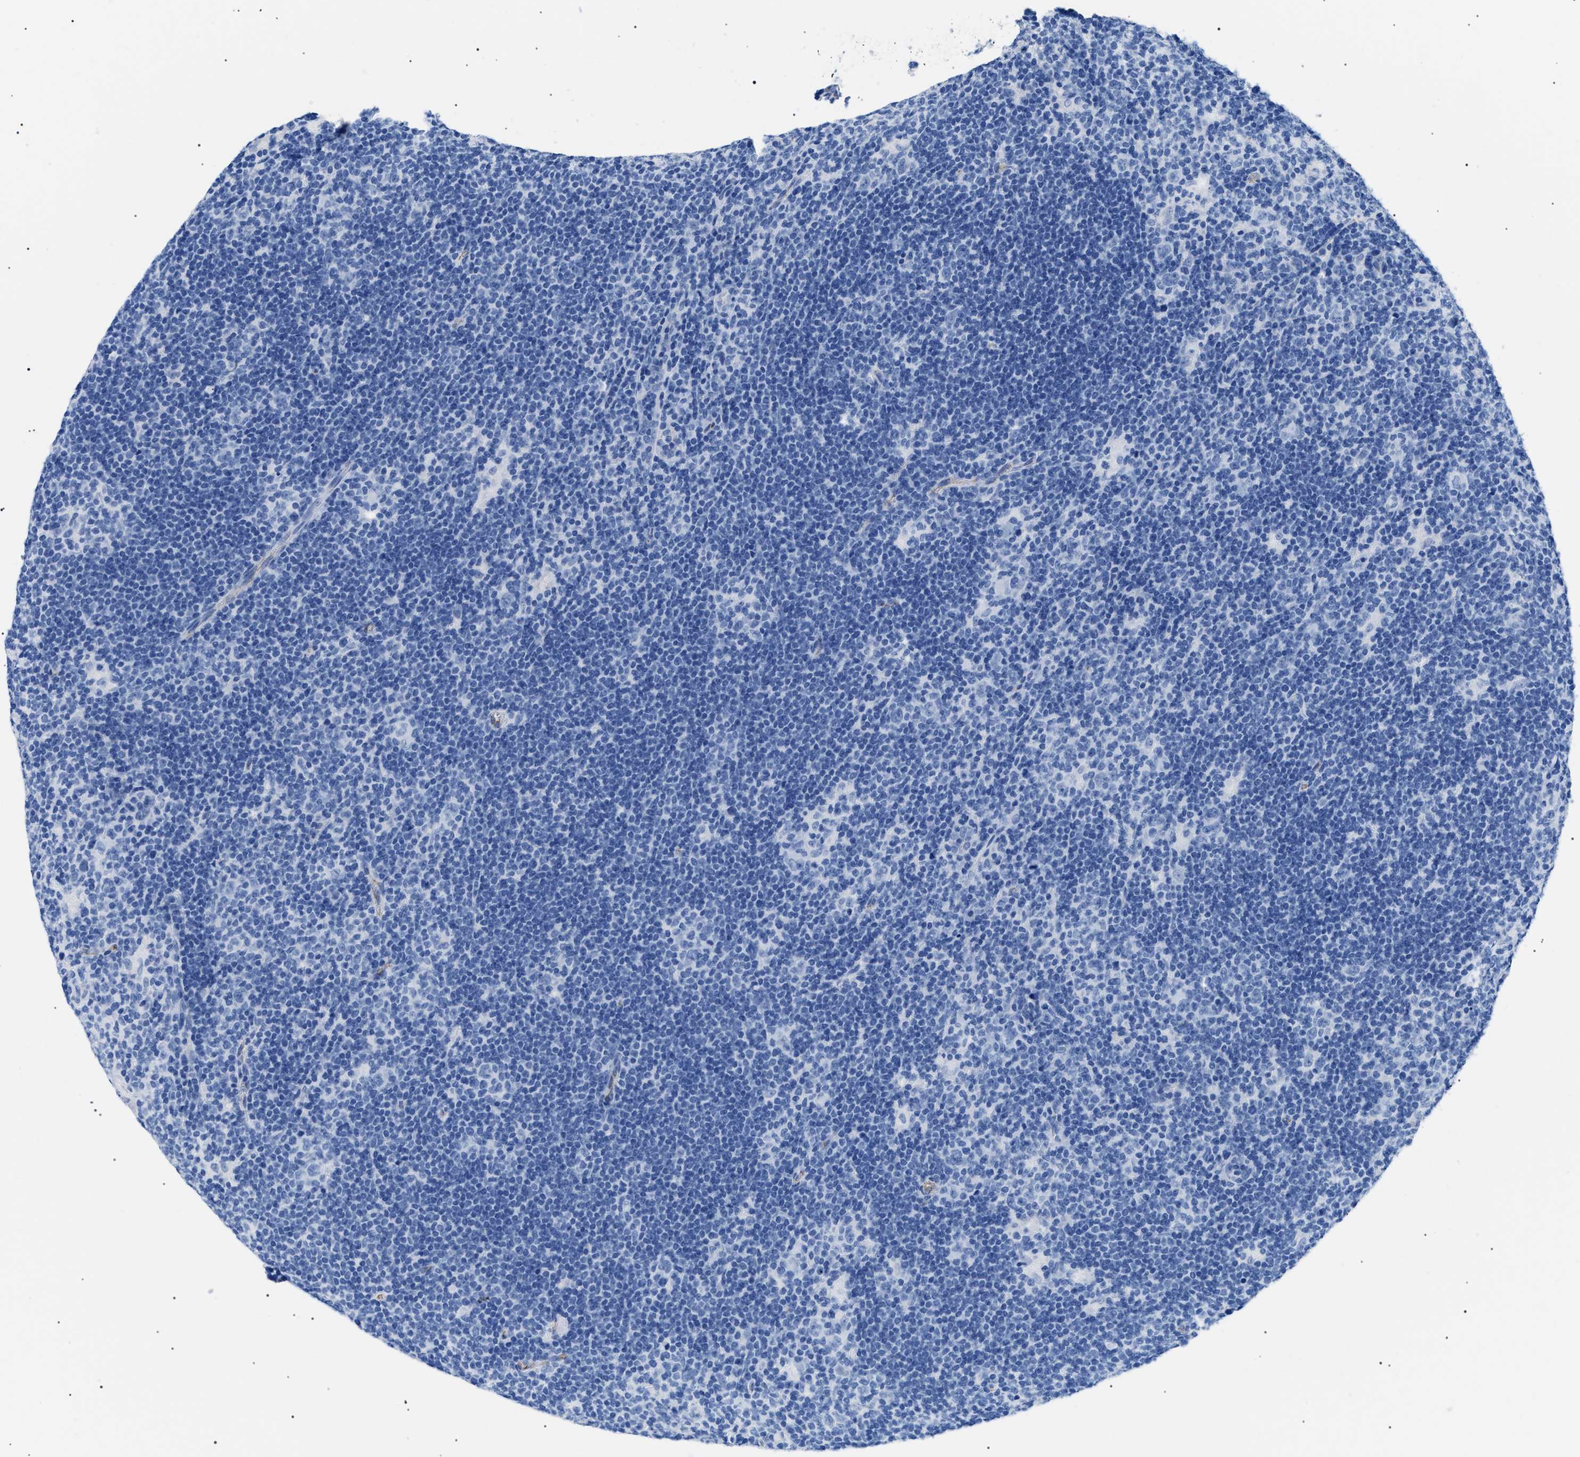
{"staining": {"intensity": "negative", "quantity": "none", "location": "none"}, "tissue": "lymphoma", "cell_type": "Tumor cells", "image_type": "cancer", "snomed": [{"axis": "morphology", "description": "Hodgkin's disease, NOS"}, {"axis": "topography", "description": "Lymph node"}], "caption": "This is an immunohistochemistry (IHC) photomicrograph of Hodgkin's disease. There is no staining in tumor cells.", "gene": "PODXL", "patient": {"sex": "female", "age": 57}}